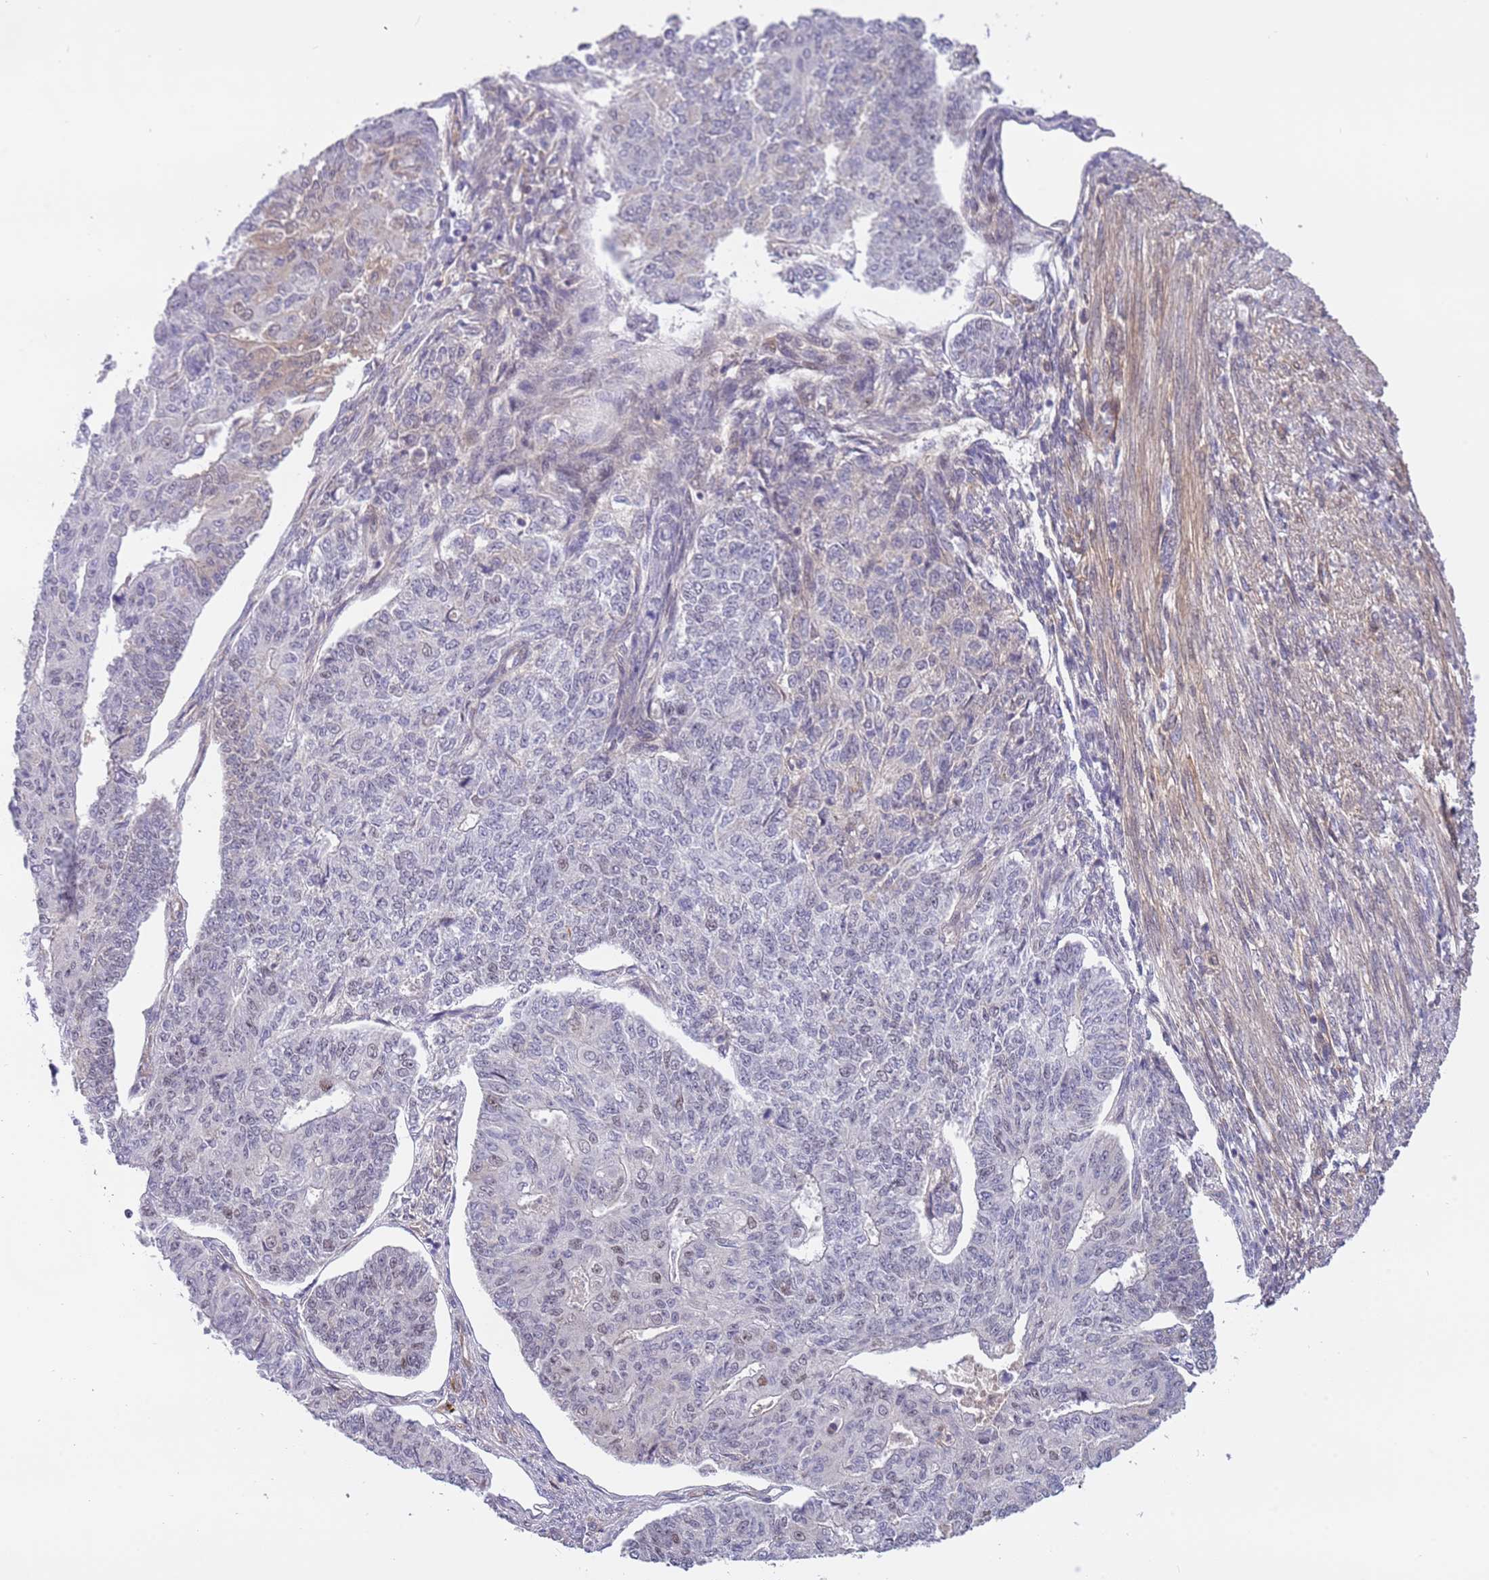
{"staining": {"intensity": "weak", "quantity": "<25%", "location": "nuclear"}, "tissue": "endometrial cancer", "cell_type": "Tumor cells", "image_type": "cancer", "snomed": [{"axis": "morphology", "description": "Adenocarcinoma, NOS"}, {"axis": "topography", "description": "Endometrium"}], "caption": "DAB immunohistochemical staining of endometrial cancer (adenocarcinoma) displays no significant staining in tumor cells.", "gene": "MAGEF1", "patient": {"sex": "female", "age": 32}}